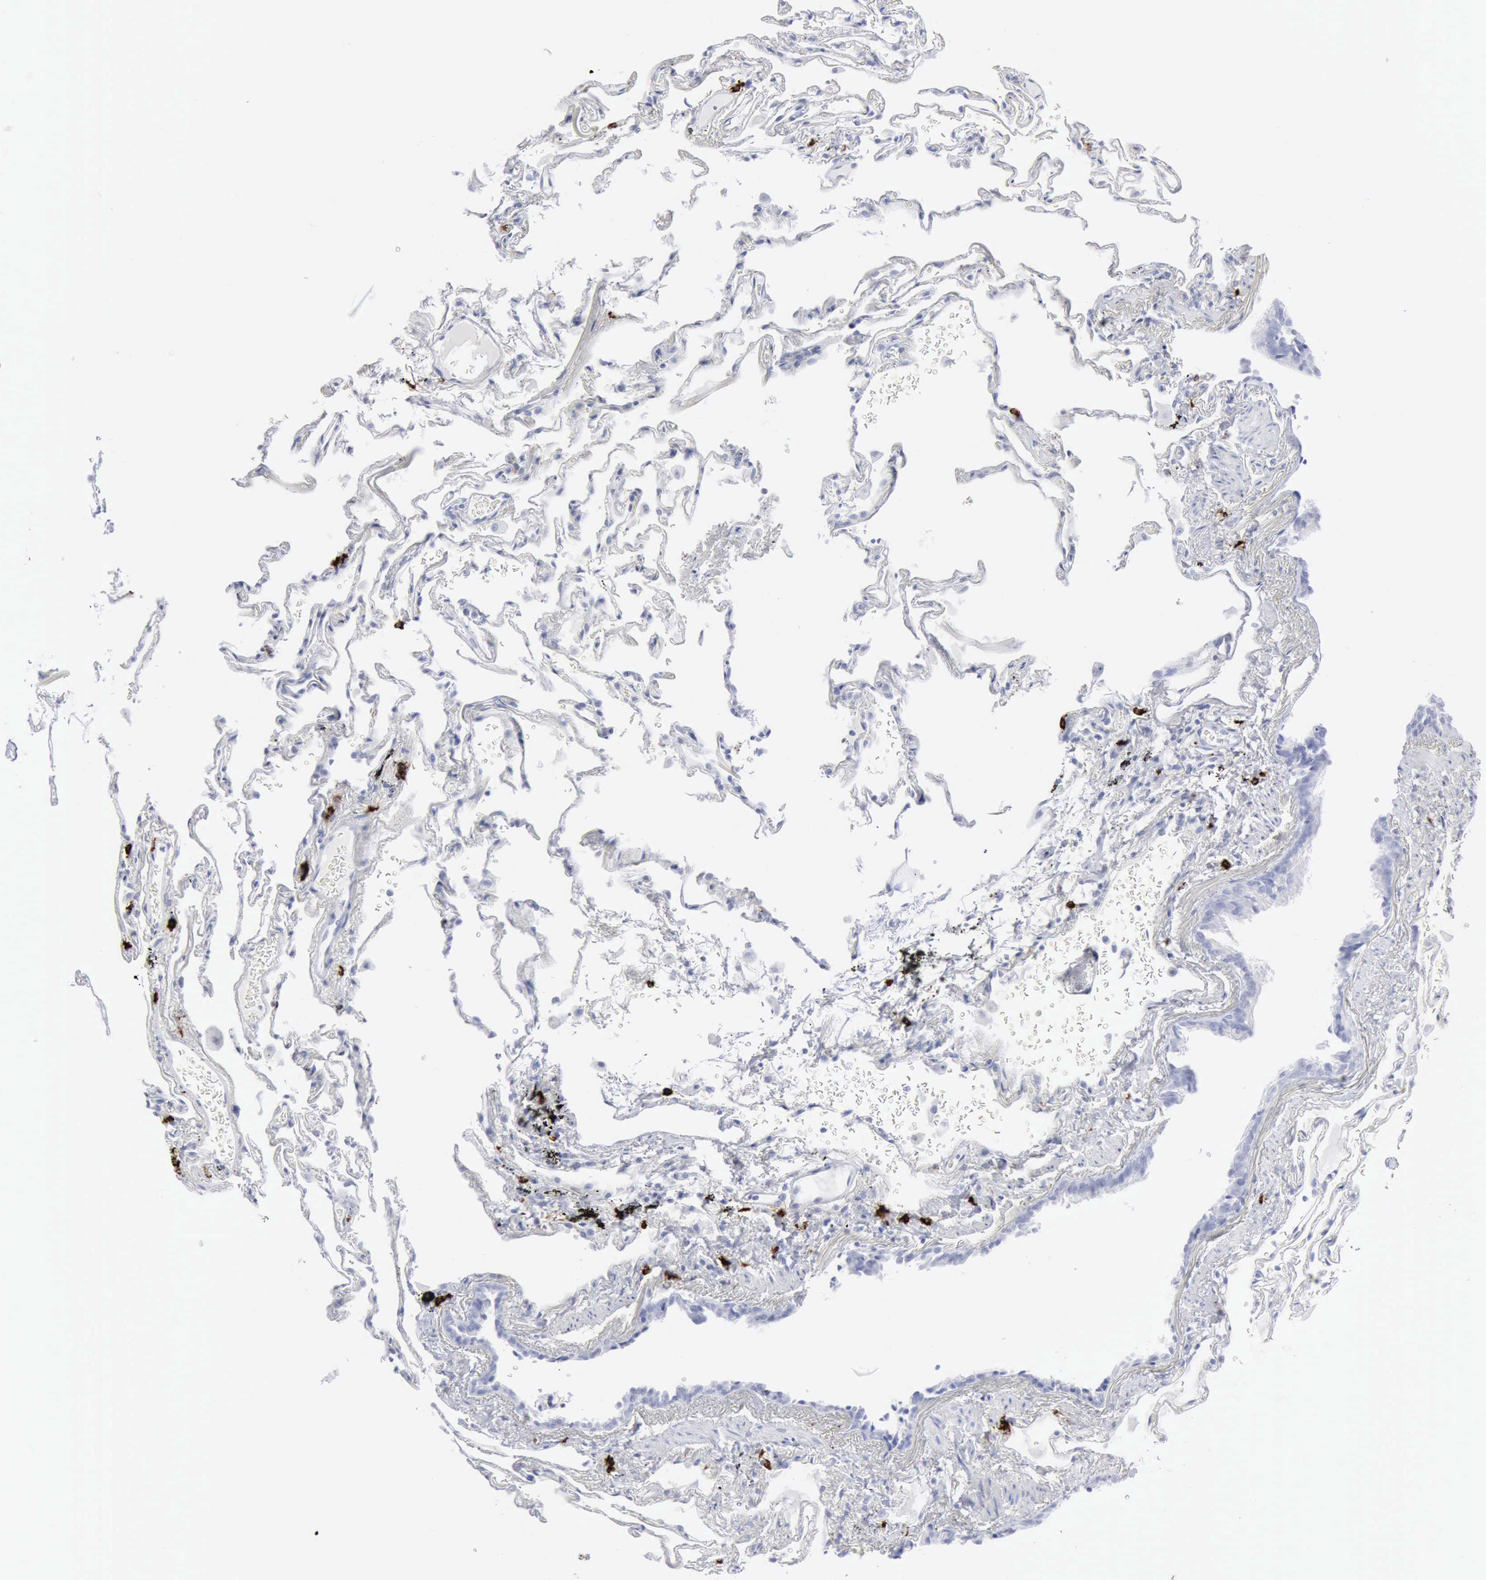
{"staining": {"intensity": "negative", "quantity": "none", "location": "none"}, "tissue": "lung", "cell_type": "Alveolar cells", "image_type": "normal", "snomed": [{"axis": "morphology", "description": "Normal tissue, NOS"}, {"axis": "morphology", "description": "Inflammation, NOS"}, {"axis": "topography", "description": "Lung"}], "caption": "The IHC photomicrograph has no significant expression in alveolar cells of lung. The staining was performed using DAB to visualize the protein expression in brown, while the nuclei were stained in blue with hematoxylin (Magnification: 20x).", "gene": "CMA1", "patient": {"sex": "male", "age": 69}}